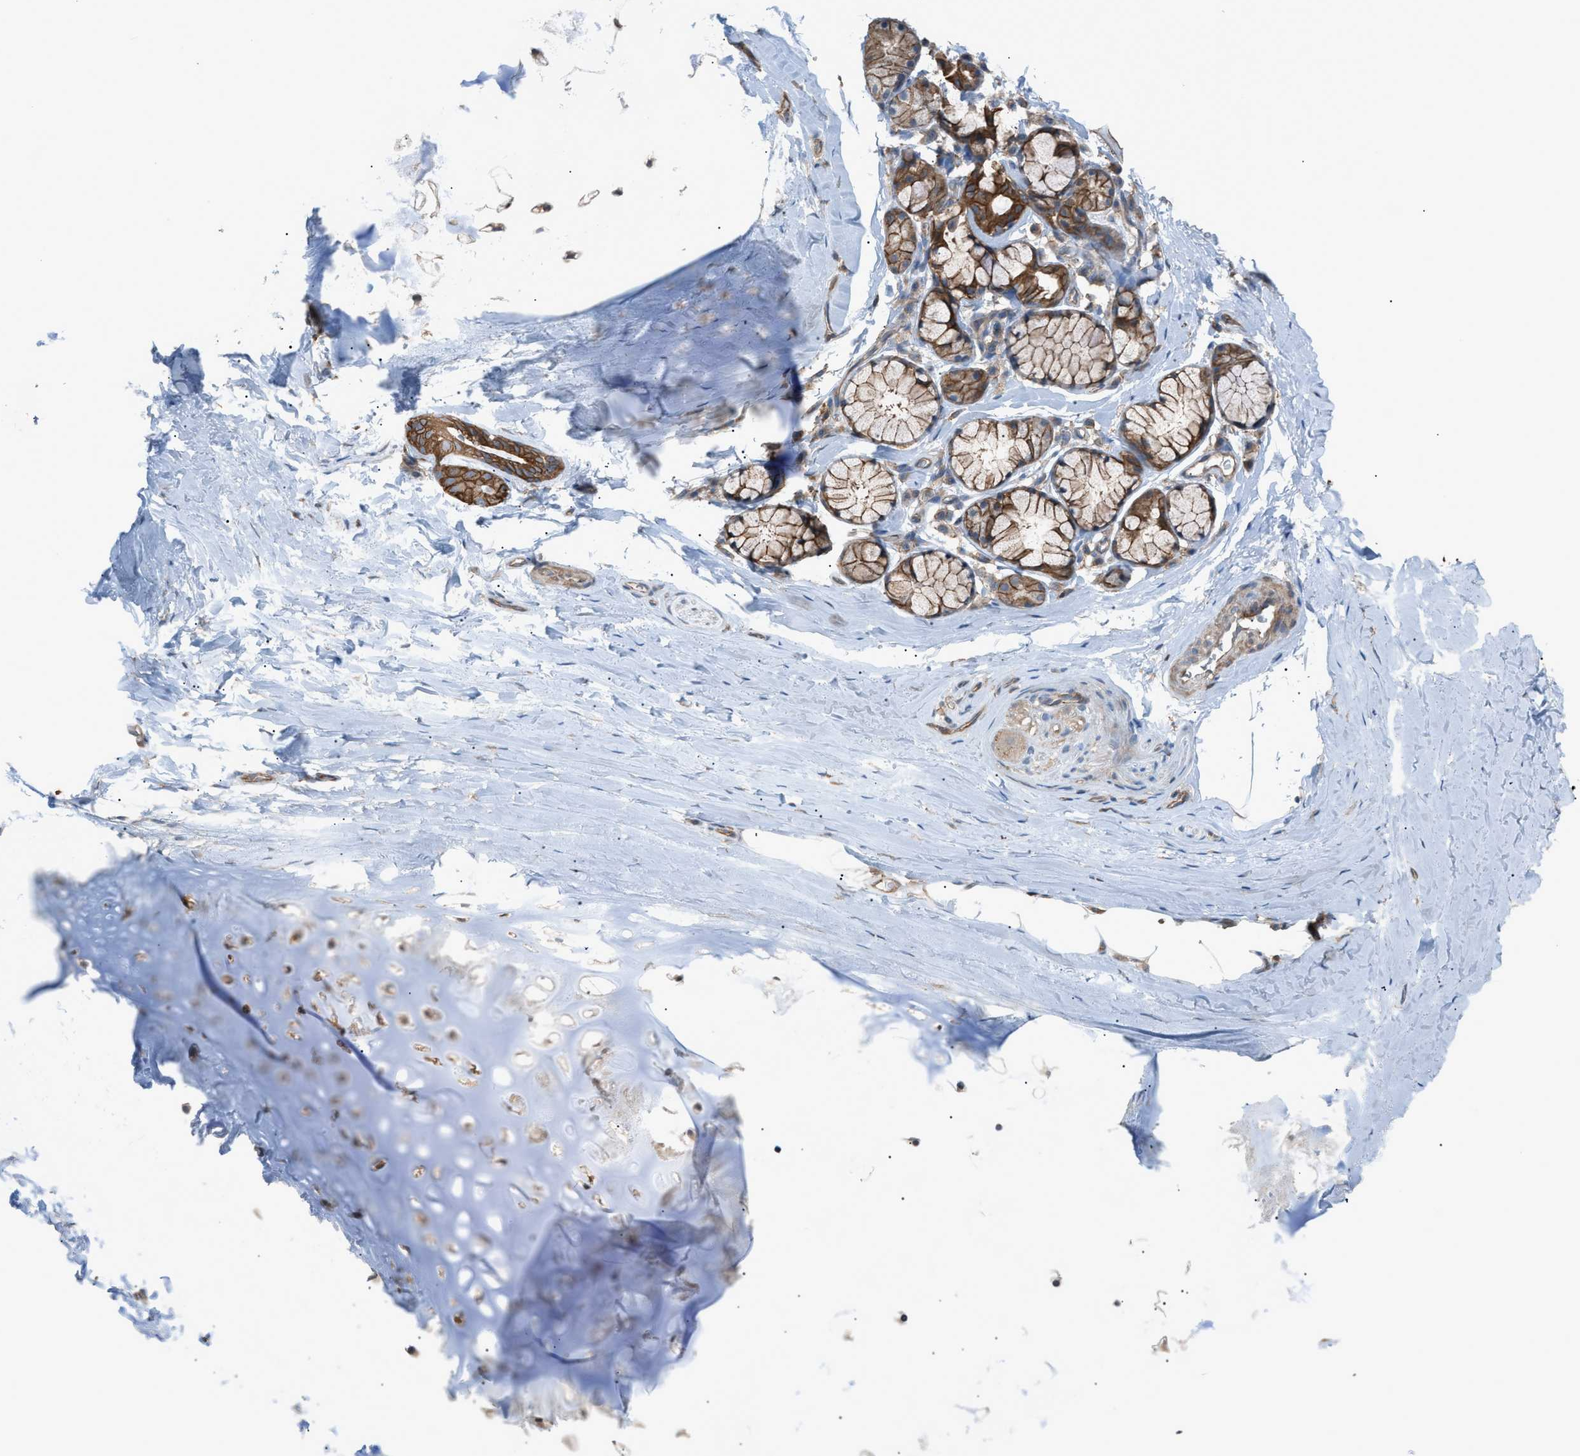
{"staining": {"intensity": "weak", "quantity": ">75%", "location": "cytoplasmic/membranous"}, "tissue": "adipose tissue", "cell_type": "Adipocytes", "image_type": "normal", "snomed": [{"axis": "morphology", "description": "Normal tissue, NOS"}, {"axis": "topography", "description": "Cartilage tissue"}, {"axis": "topography", "description": "Bronchus"}], "caption": "The photomicrograph demonstrates immunohistochemical staining of unremarkable adipose tissue. There is weak cytoplasmic/membranous expression is identified in about >75% of adipocytes. Ihc stains the protein of interest in brown and the nuclei are stained blue.", "gene": "DYRK1A", "patient": {"sex": "female", "age": 53}}